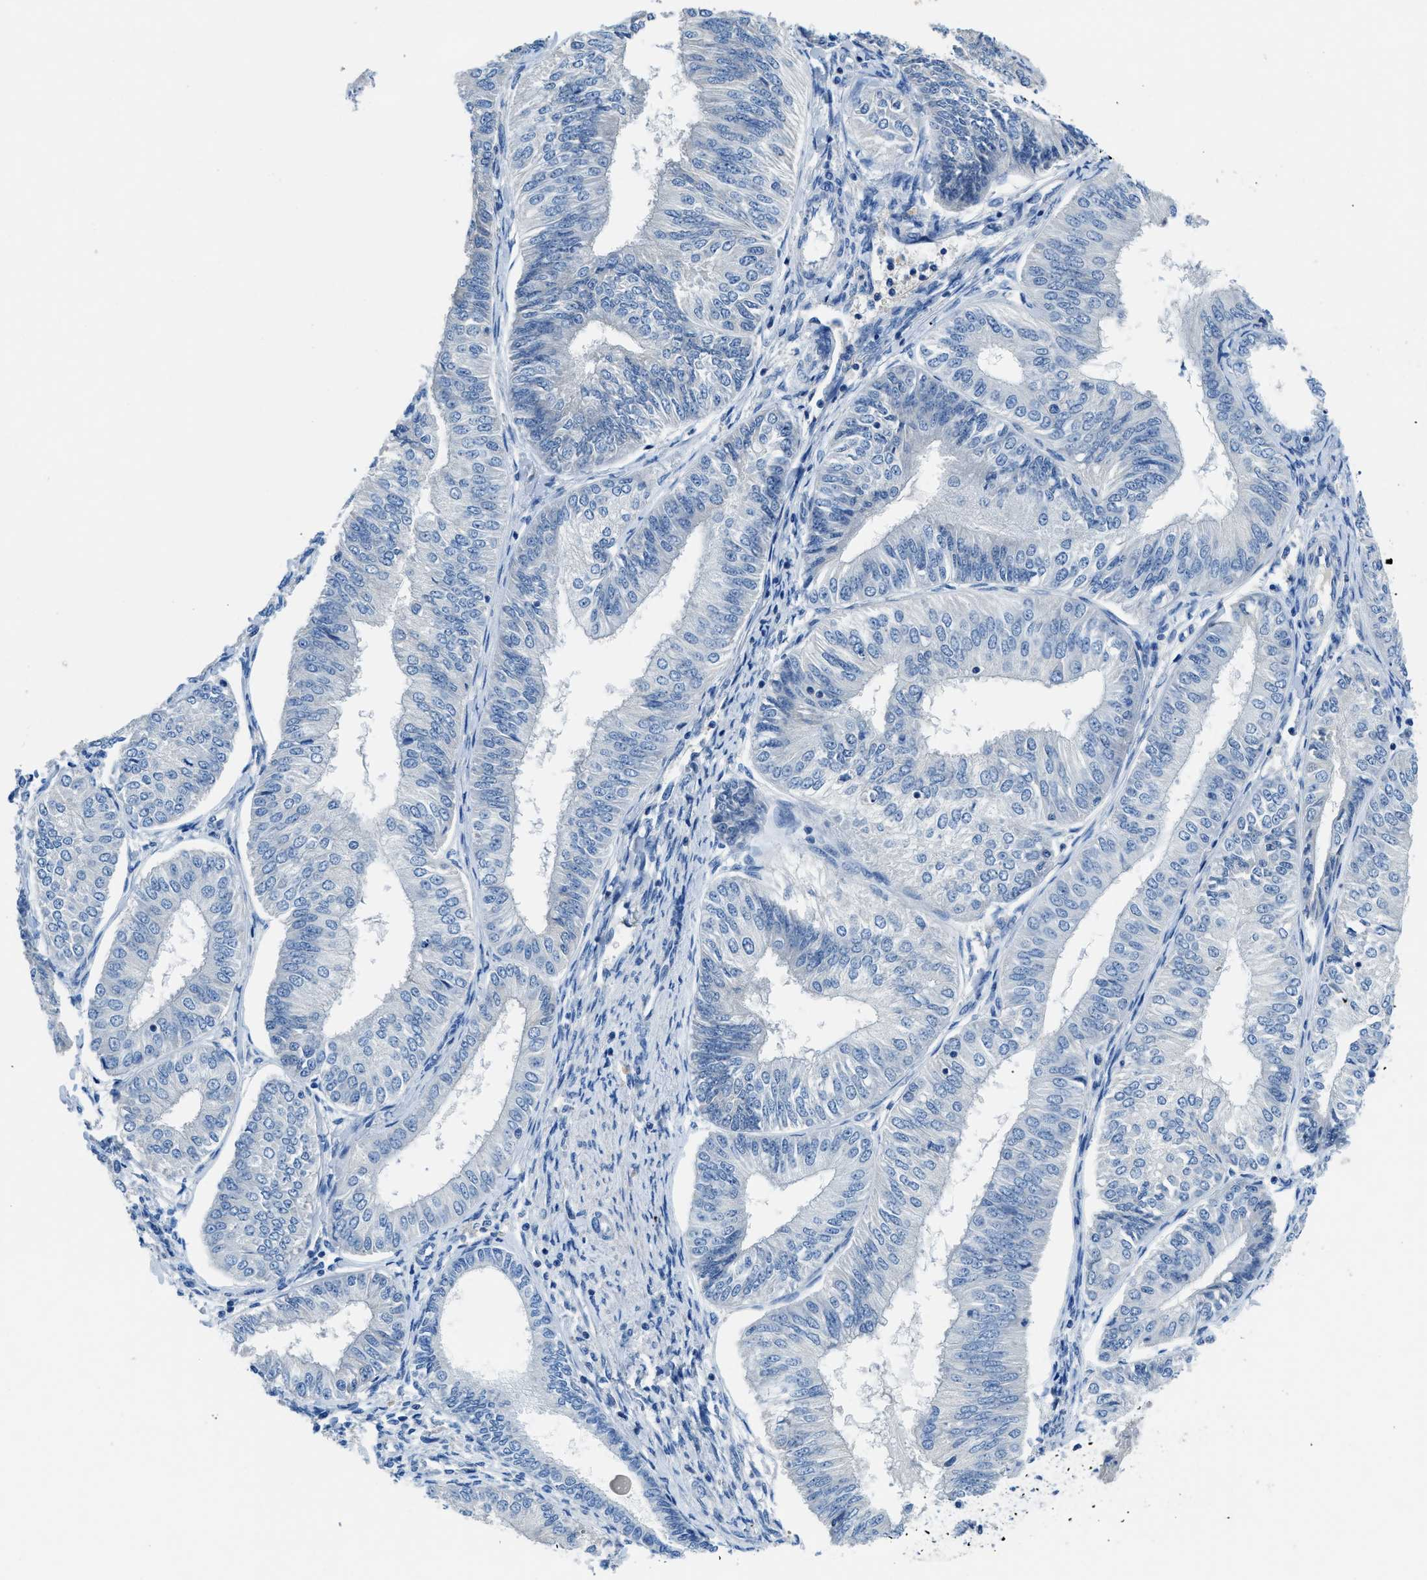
{"staining": {"intensity": "negative", "quantity": "none", "location": "none"}, "tissue": "endometrial cancer", "cell_type": "Tumor cells", "image_type": "cancer", "snomed": [{"axis": "morphology", "description": "Adenocarcinoma, NOS"}, {"axis": "topography", "description": "Endometrium"}], "caption": "DAB immunohistochemical staining of human endometrial cancer (adenocarcinoma) exhibits no significant staining in tumor cells.", "gene": "SLC10A6", "patient": {"sex": "female", "age": 58}}